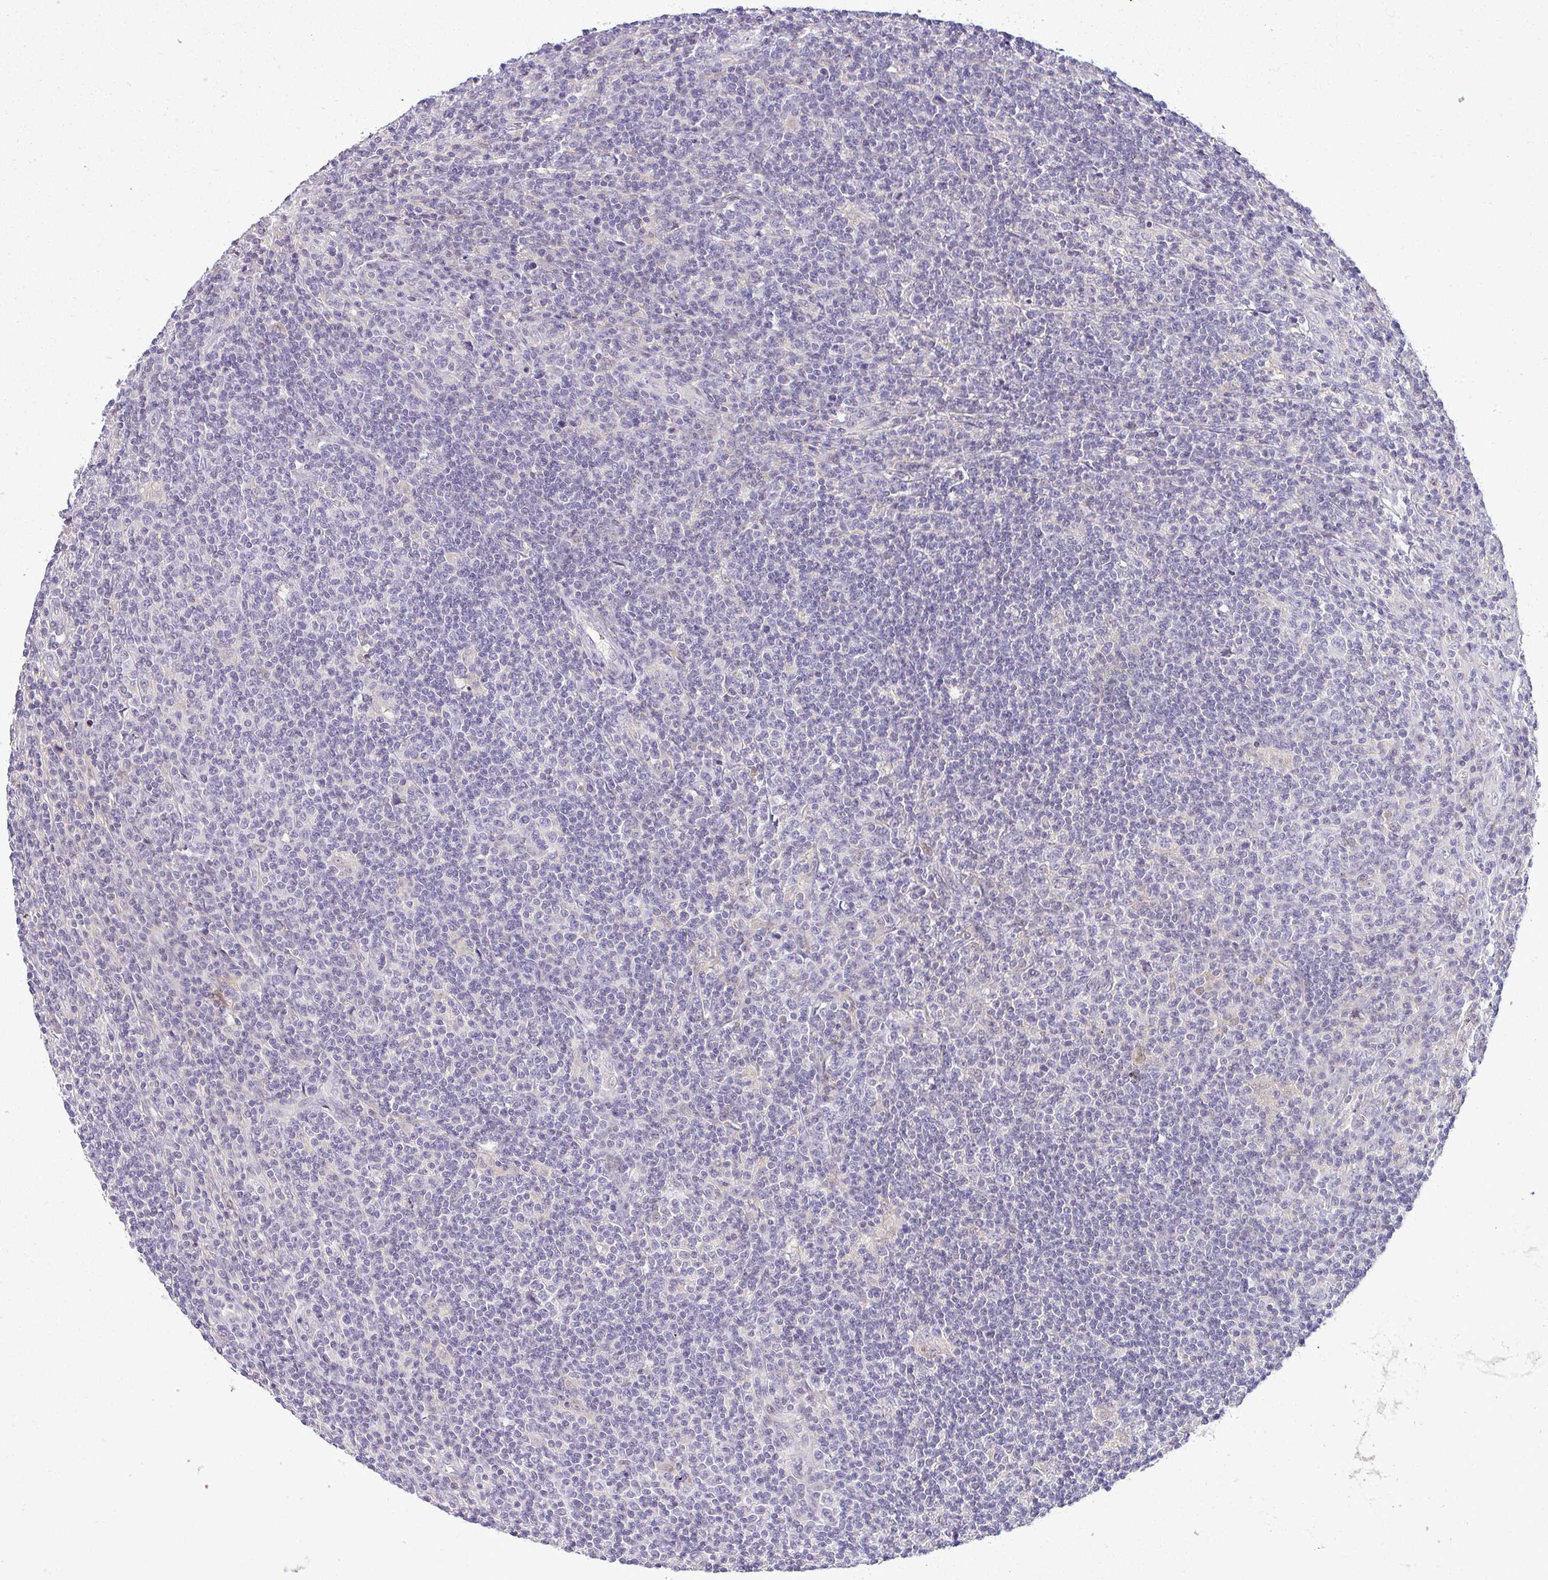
{"staining": {"intensity": "negative", "quantity": "none", "location": "none"}, "tissue": "lymphoma", "cell_type": "Tumor cells", "image_type": "cancer", "snomed": [{"axis": "morphology", "description": "Hodgkin's disease, NOS"}, {"axis": "topography", "description": "Lymph node"}], "caption": "Hodgkin's disease was stained to show a protein in brown. There is no significant staining in tumor cells. Brightfield microscopy of immunohistochemistry stained with DAB (brown) and hematoxylin (blue), captured at high magnification.", "gene": "APOM", "patient": {"sex": "male", "age": 83}}